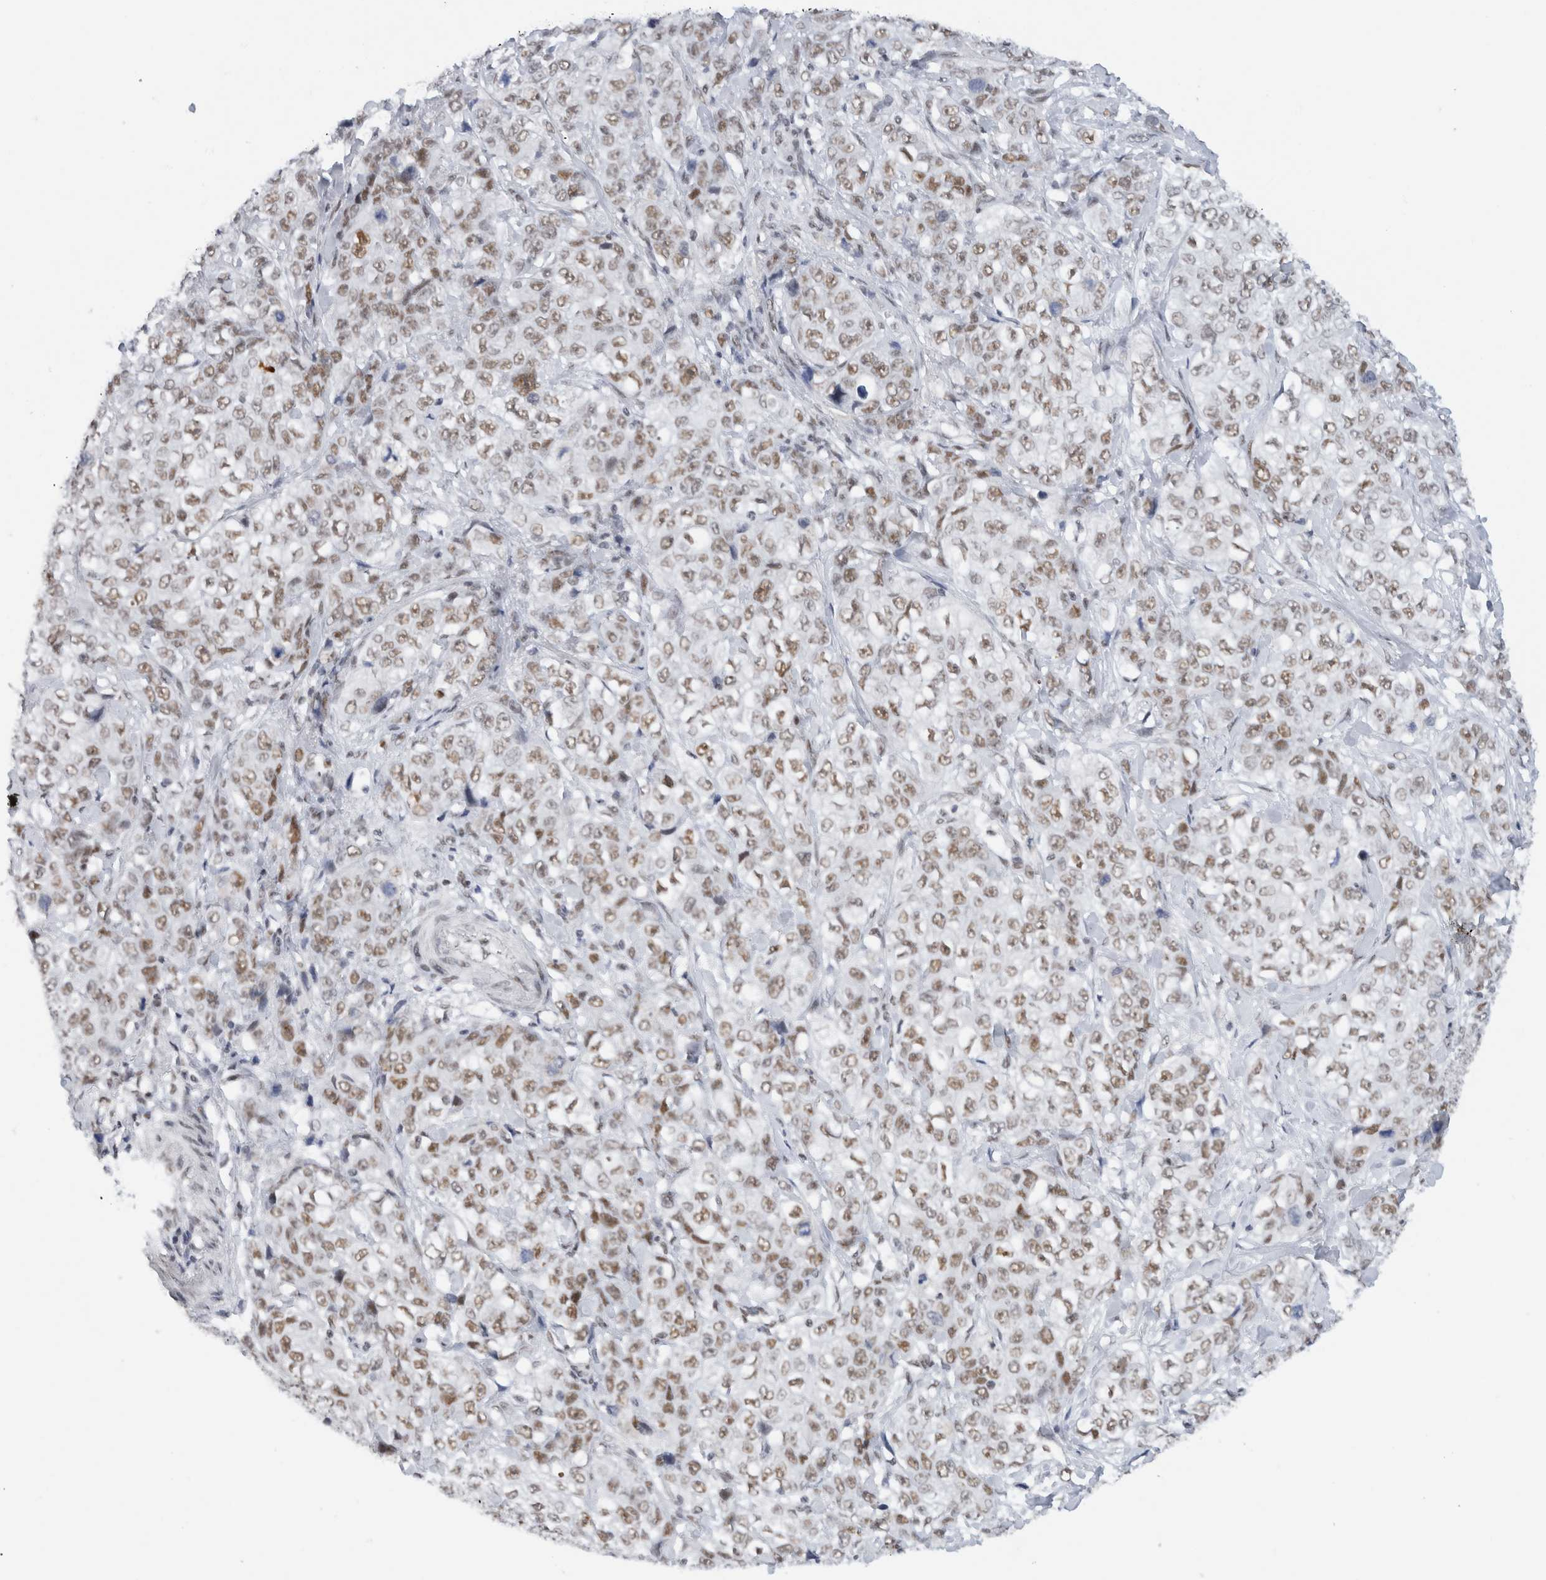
{"staining": {"intensity": "moderate", "quantity": ">75%", "location": "nuclear"}, "tissue": "stomach cancer", "cell_type": "Tumor cells", "image_type": "cancer", "snomed": [{"axis": "morphology", "description": "Adenocarcinoma, NOS"}, {"axis": "topography", "description": "Stomach"}], "caption": "IHC (DAB) staining of stomach cancer (adenocarcinoma) demonstrates moderate nuclear protein positivity in about >75% of tumor cells.", "gene": "COPS7A", "patient": {"sex": "male", "age": 48}}